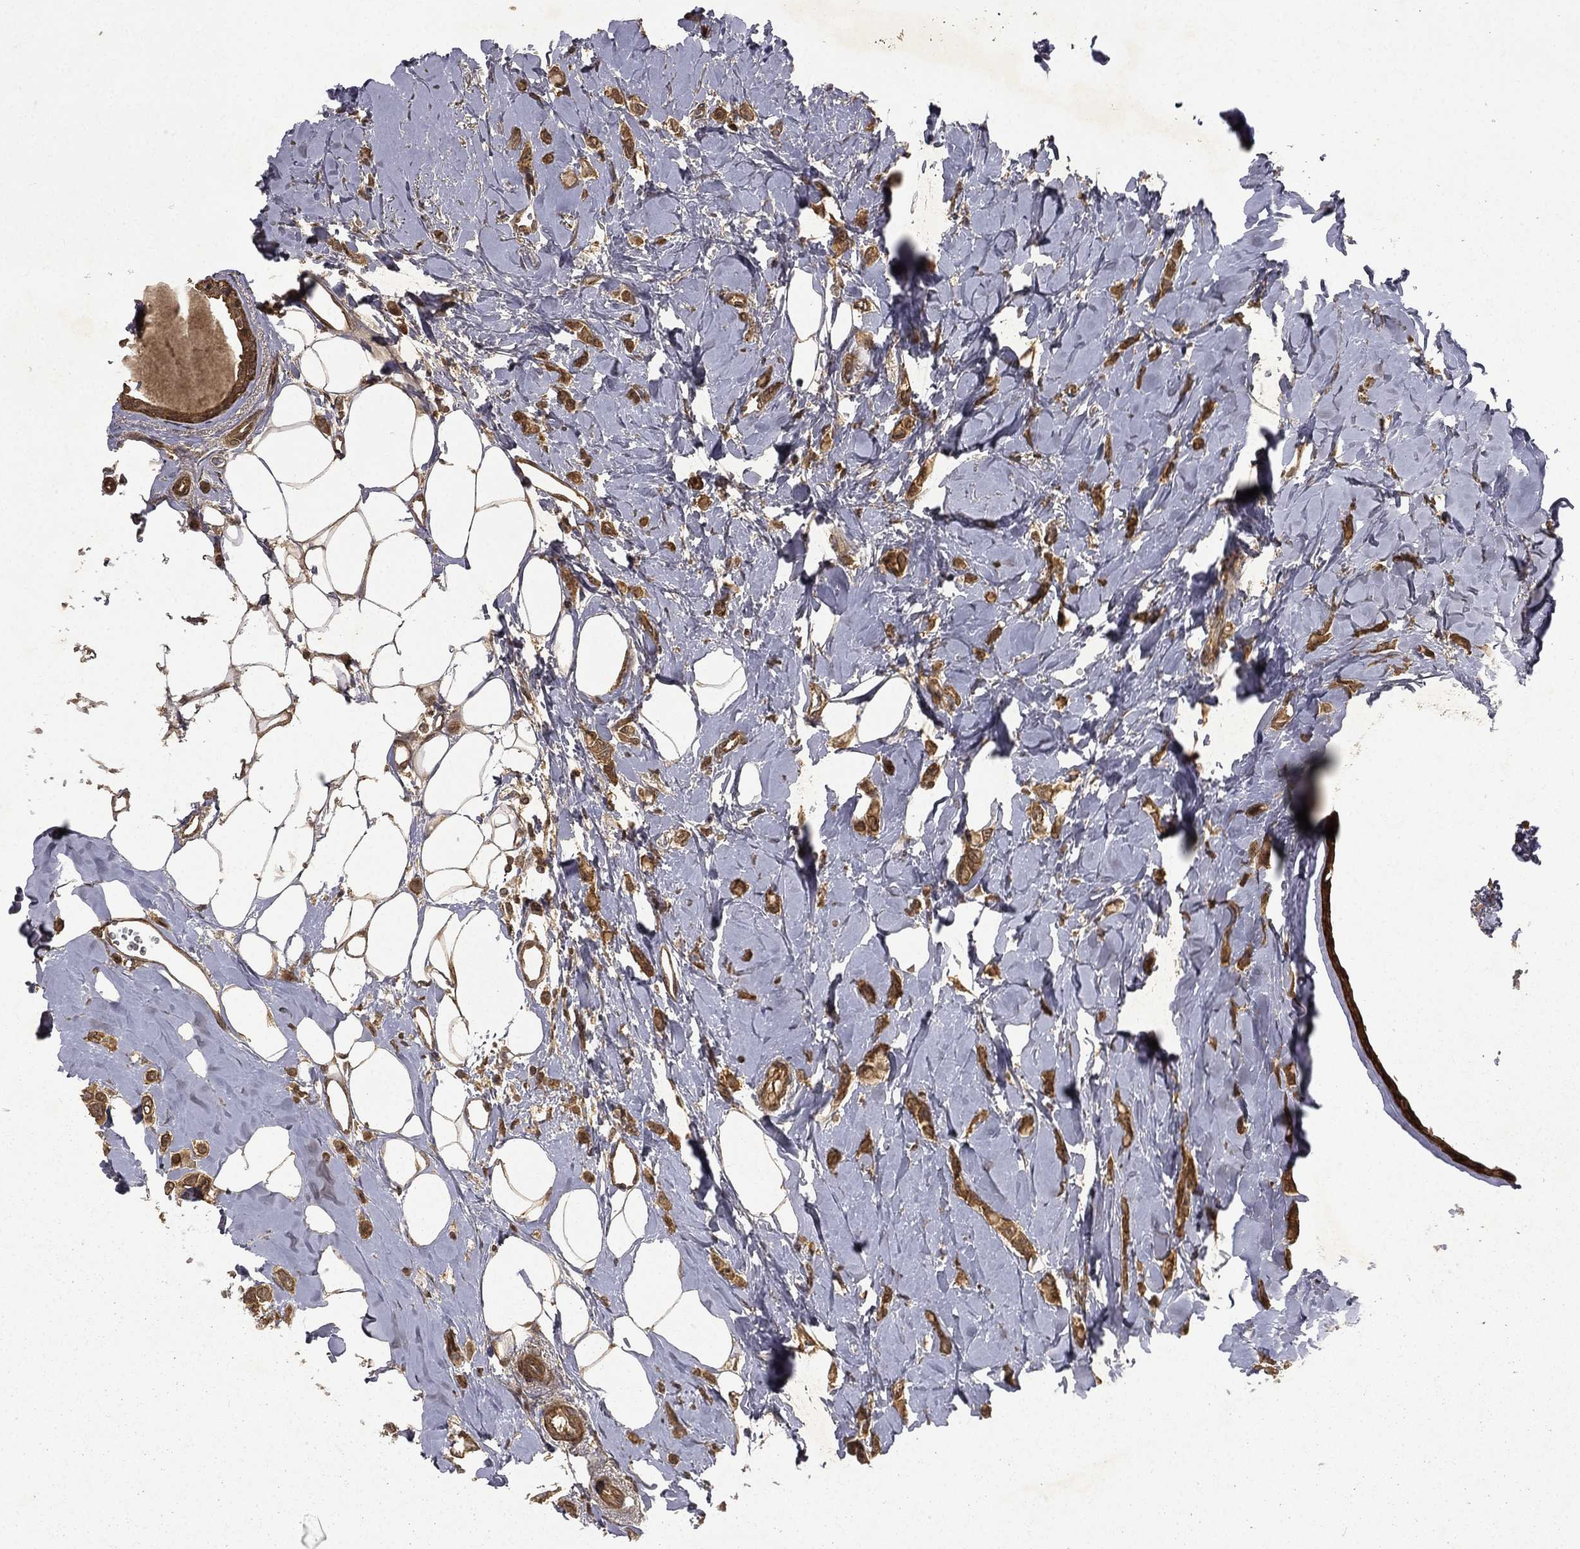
{"staining": {"intensity": "moderate", "quantity": ">75%", "location": "cytoplasmic/membranous"}, "tissue": "breast cancer", "cell_type": "Tumor cells", "image_type": "cancer", "snomed": [{"axis": "morphology", "description": "Lobular carcinoma"}, {"axis": "topography", "description": "Breast"}], "caption": "A photomicrograph of human breast cancer stained for a protein displays moderate cytoplasmic/membranous brown staining in tumor cells.", "gene": "FGD1", "patient": {"sex": "female", "age": 66}}